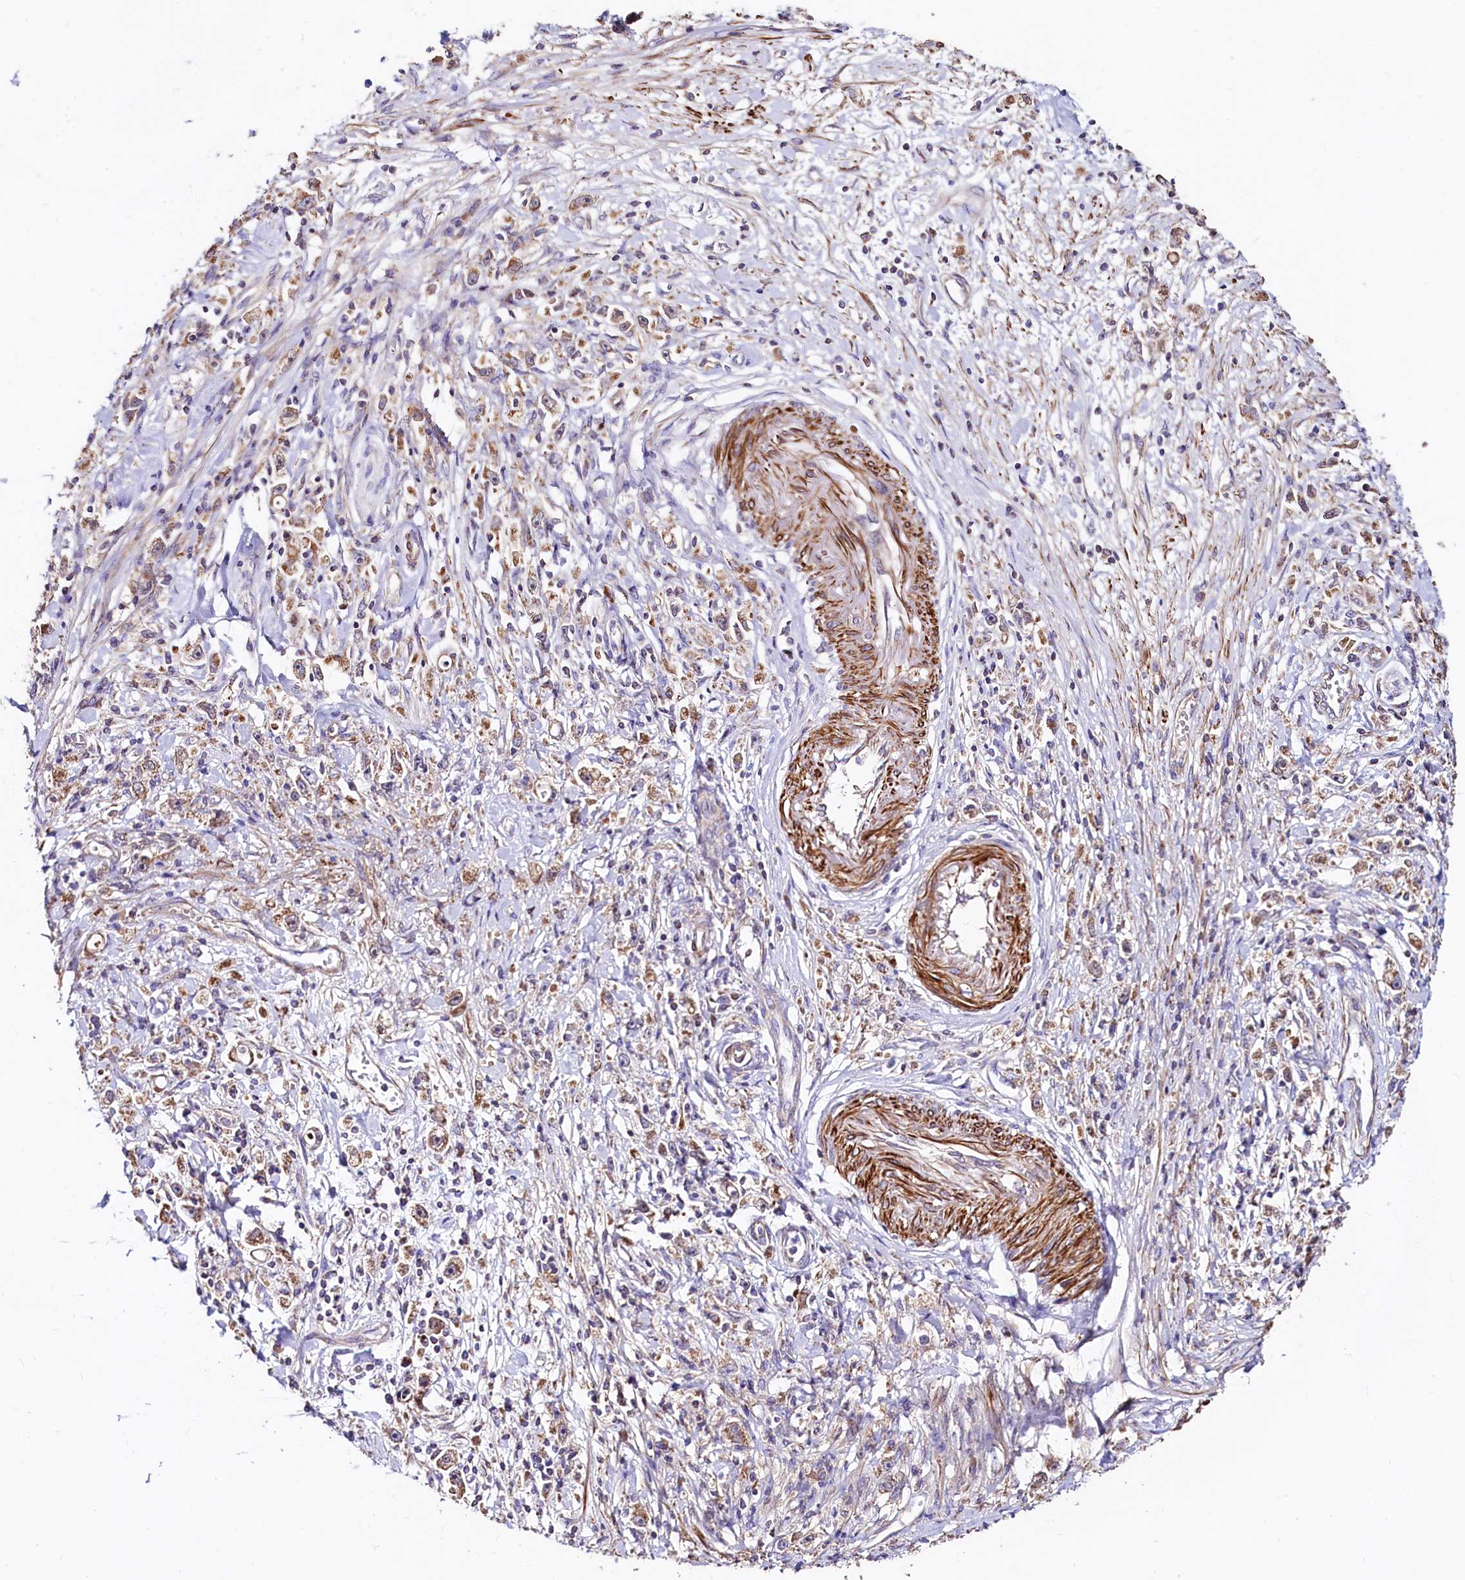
{"staining": {"intensity": "moderate", "quantity": ">75%", "location": "cytoplasmic/membranous"}, "tissue": "stomach cancer", "cell_type": "Tumor cells", "image_type": "cancer", "snomed": [{"axis": "morphology", "description": "Adenocarcinoma, NOS"}, {"axis": "topography", "description": "Stomach"}], "caption": "Protein expression analysis of human stomach cancer reveals moderate cytoplasmic/membranous staining in approximately >75% of tumor cells. Immunohistochemistry (ihc) stains the protein in brown and the nuclei are stained blue.", "gene": "CIAO3", "patient": {"sex": "female", "age": 59}}